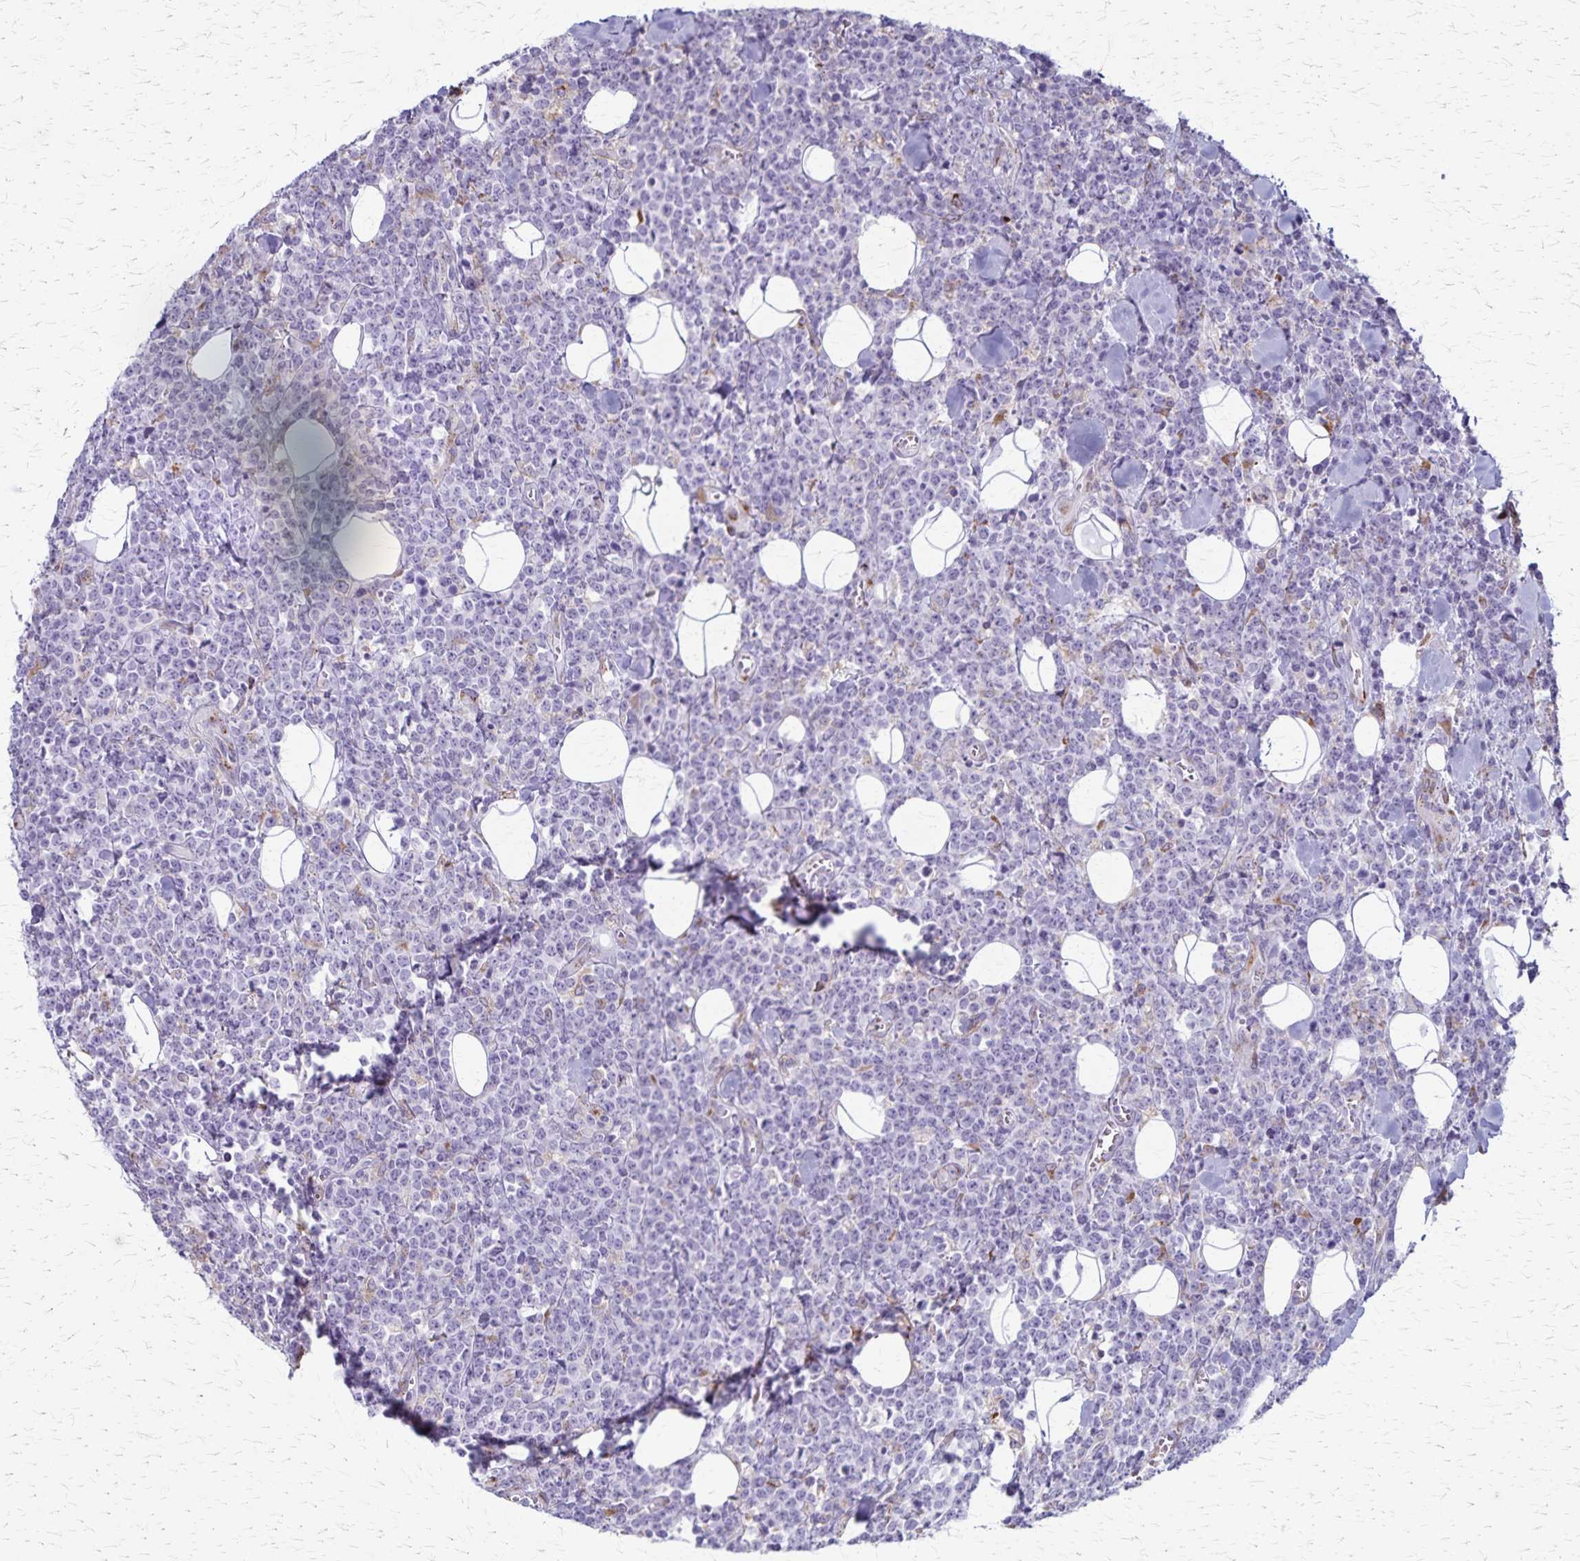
{"staining": {"intensity": "negative", "quantity": "none", "location": "none"}, "tissue": "lymphoma", "cell_type": "Tumor cells", "image_type": "cancer", "snomed": [{"axis": "morphology", "description": "Malignant lymphoma, non-Hodgkin's type, High grade"}, {"axis": "topography", "description": "Small intestine"}], "caption": "Tumor cells are negative for brown protein staining in lymphoma.", "gene": "MCFD2", "patient": {"sex": "female", "age": 56}}